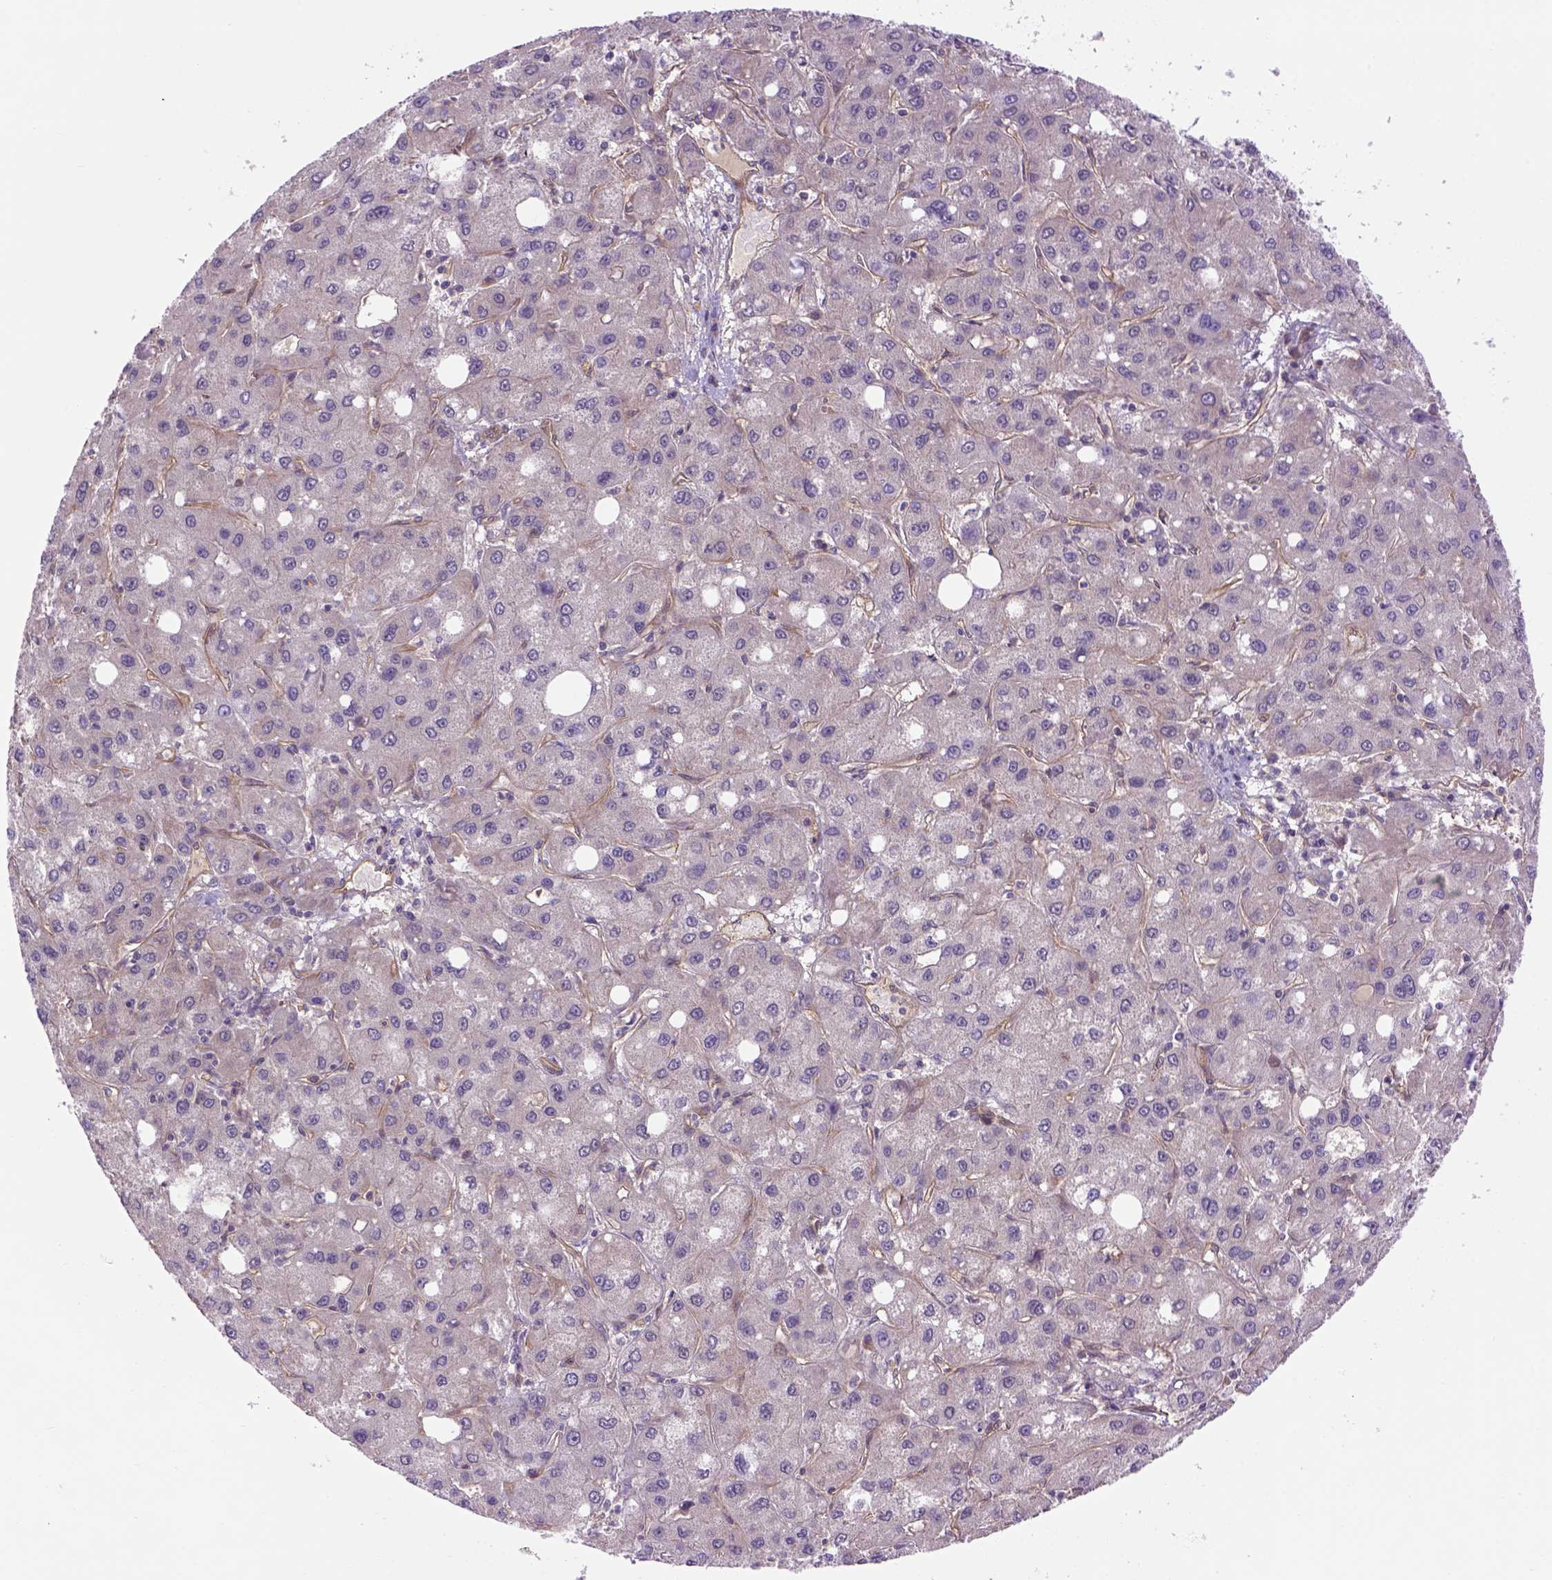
{"staining": {"intensity": "negative", "quantity": "none", "location": "none"}, "tissue": "liver cancer", "cell_type": "Tumor cells", "image_type": "cancer", "snomed": [{"axis": "morphology", "description": "Carcinoma, Hepatocellular, NOS"}, {"axis": "topography", "description": "Liver"}], "caption": "This photomicrograph is of hepatocellular carcinoma (liver) stained with immunohistochemistry to label a protein in brown with the nuclei are counter-stained blue. There is no expression in tumor cells. (Stains: DAB immunohistochemistry with hematoxylin counter stain, Microscopy: brightfield microscopy at high magnification).", "gene": "CASKIN2", "patient": {"sex": "male", "age": 73}}